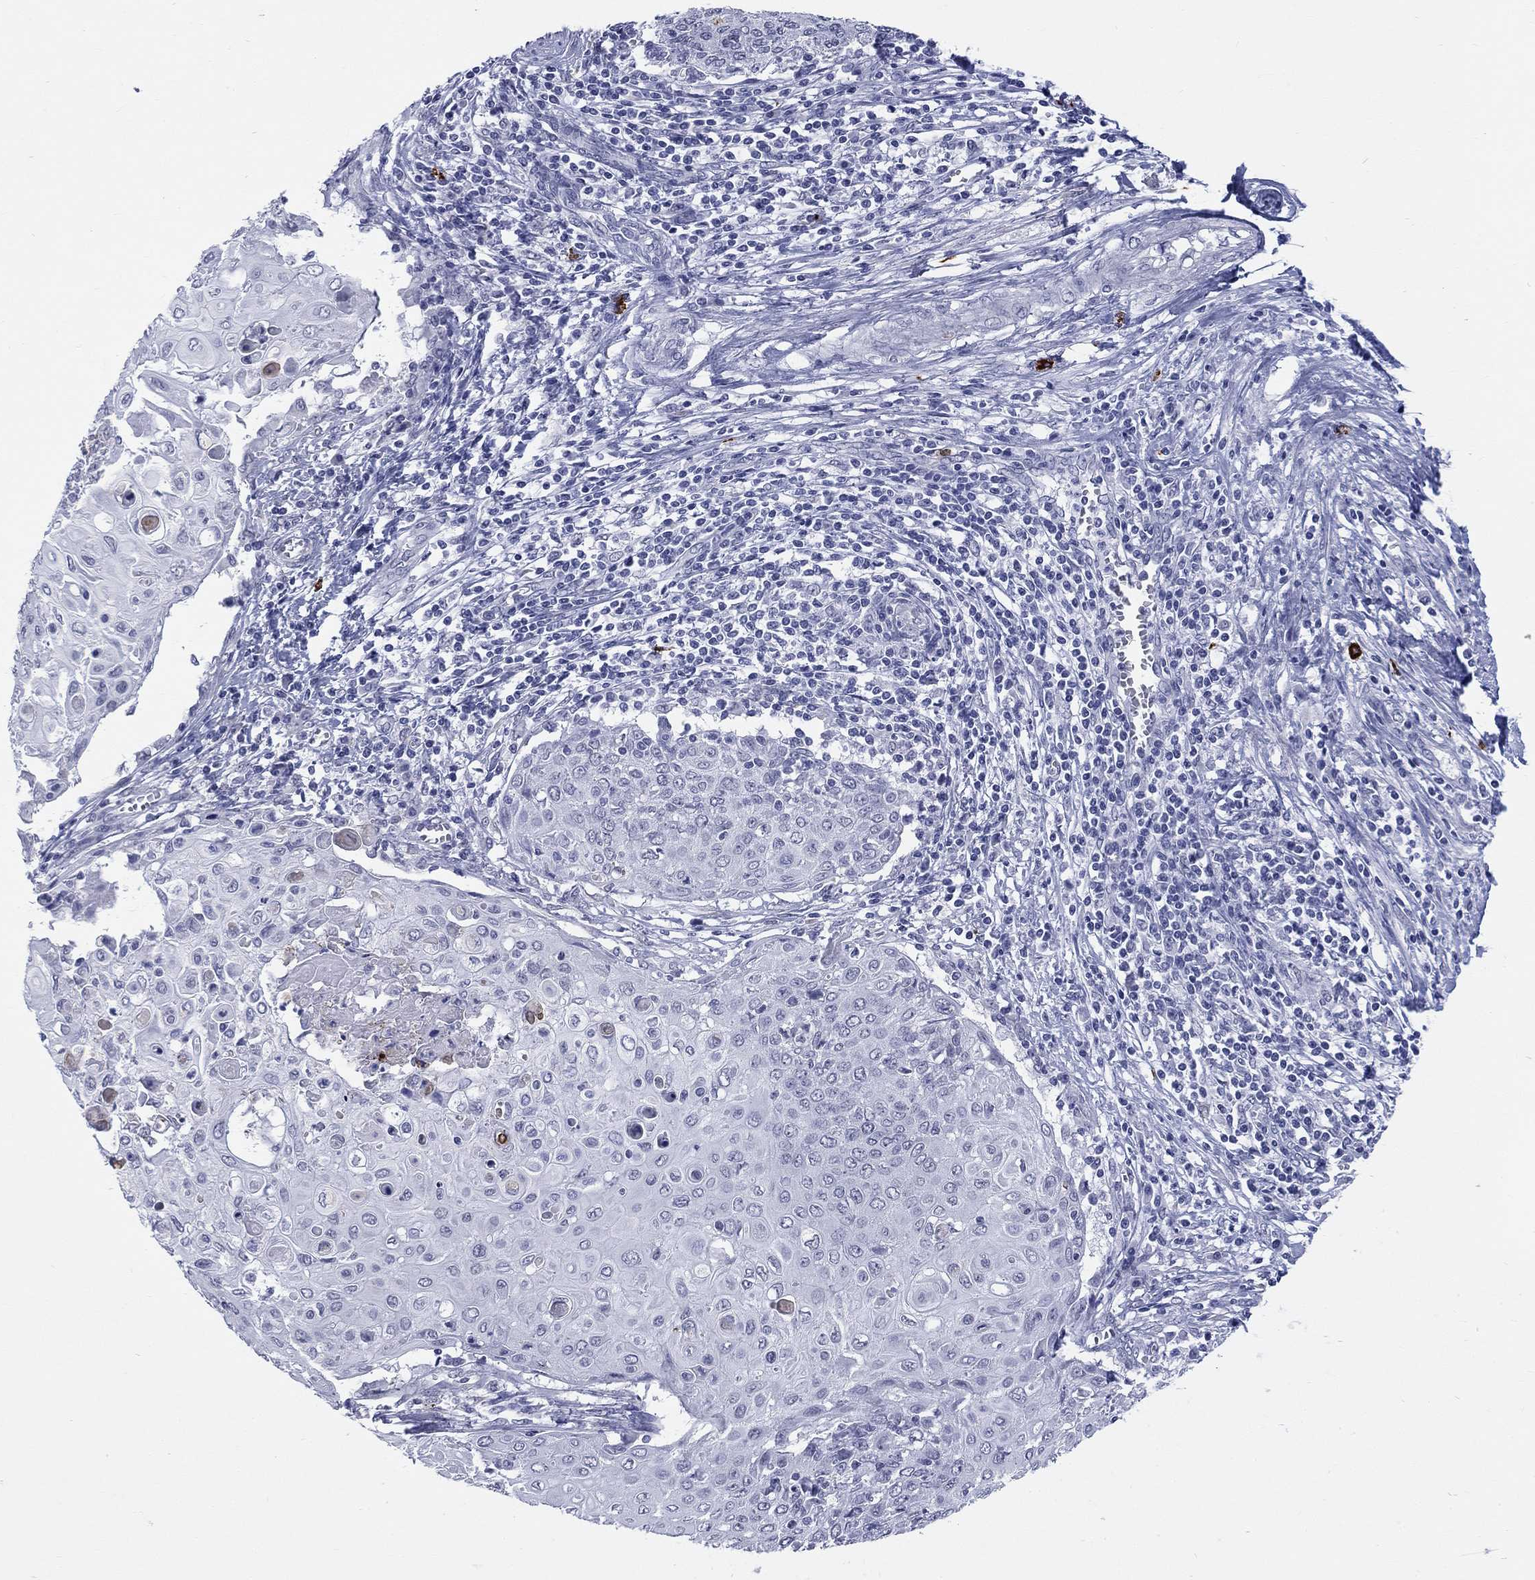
{"staining": {"intensity": "negative", "quantity": "none", "location": "none"}, "tissue": "cervical cancer", "cell_type": "Tumor cells", "image_type": "cancer", "snomed": [{"axis": "morphology", "description": "Squamous cell carcinoma, NOS"}, {"axis": "topography", "description": "Cervix"}], "caption": "The image demonstrates no significant expression in tumor cells of cervical cancer.", "gene": "ECEL1", "patient": {"sex": "female", "age": 39}}